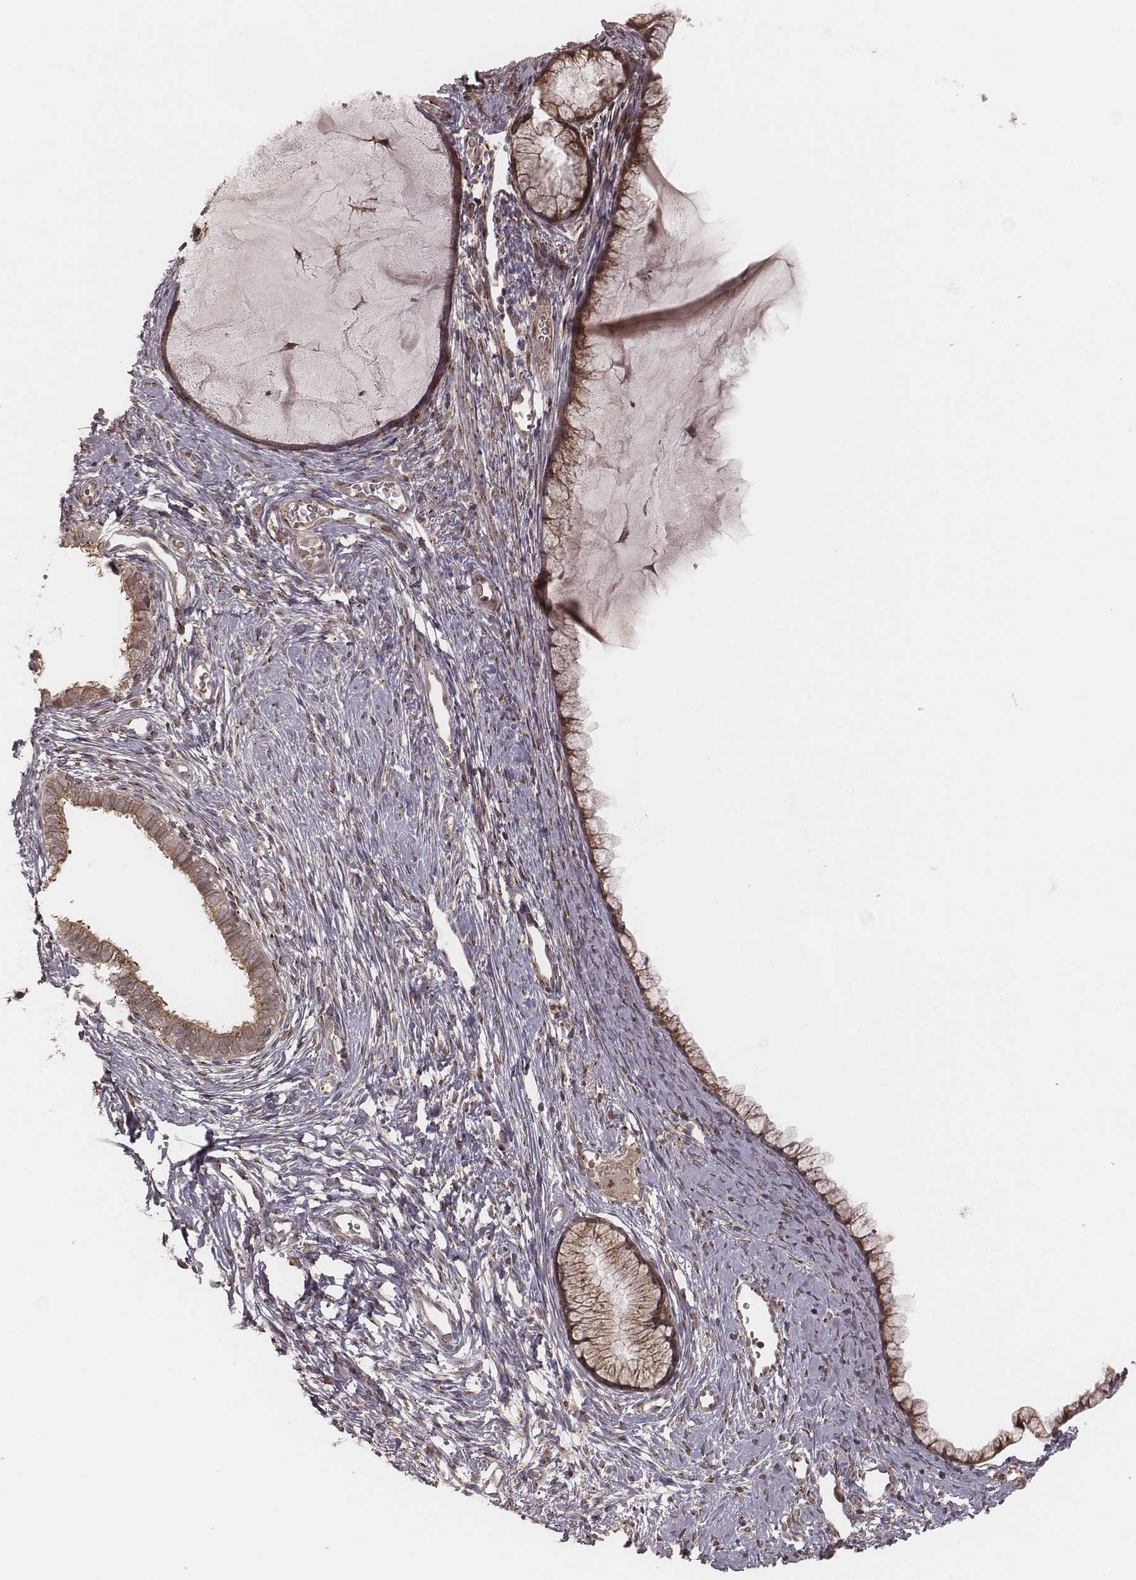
{"staining": {"intensity": "moderate", "quantity": ">75%", "location": "cytoplasmic/membranous"}, "tissue": "cervix", "cell_type": "Glandular cells", "image_type": "normal", "snomed": [{"axis": "morphology", "description": "Normal tissue, NOS"}, {"axis": "topography", "description": "Cervix"}], "caption": "Cervix stained with immunohistochemistry exhibits moderate cytoplasmic/membranous staining in approximately >75% of glandular cells.", "gene": "MYO19", "patient": {"sex": "female", "age": 40}}